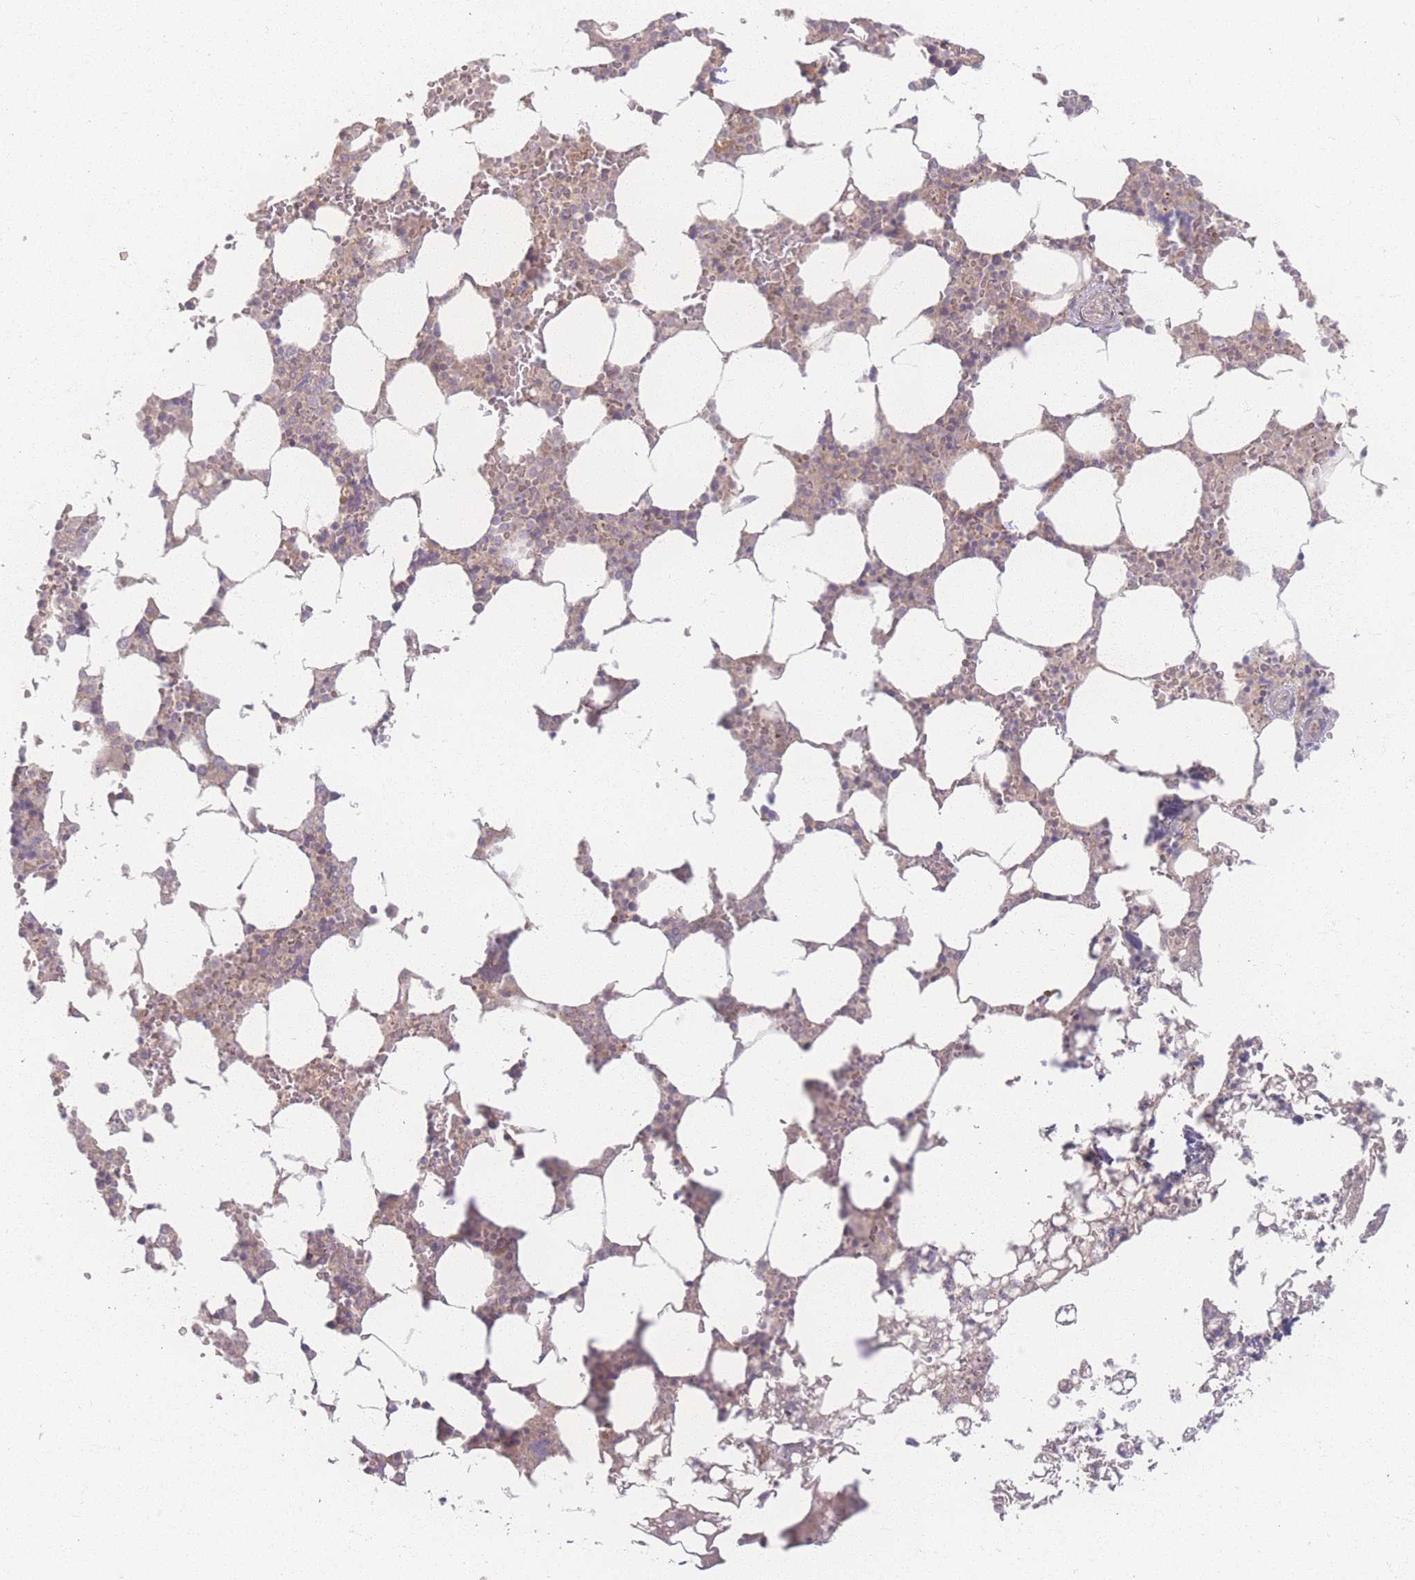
{"staining": {"intensity": "weak", "quantity": "<25%", "location": "cytoplasmic/membranous"}, "tissue": "bone marrow", "cell_type": "Hematopoietic cells", "image_type": "normal", "snomed": [{"axis": "morphology", "description": "Normal tissue, NOS"}, {"axis": "topography", "description": "Bone marrow"}], "caption": "Benign bone marrow was stained to show a protein in brown. There is no significant expression in hematopoietic cells.", "gene": "INSR", "patient": {"sex": "male", "age": 64}}